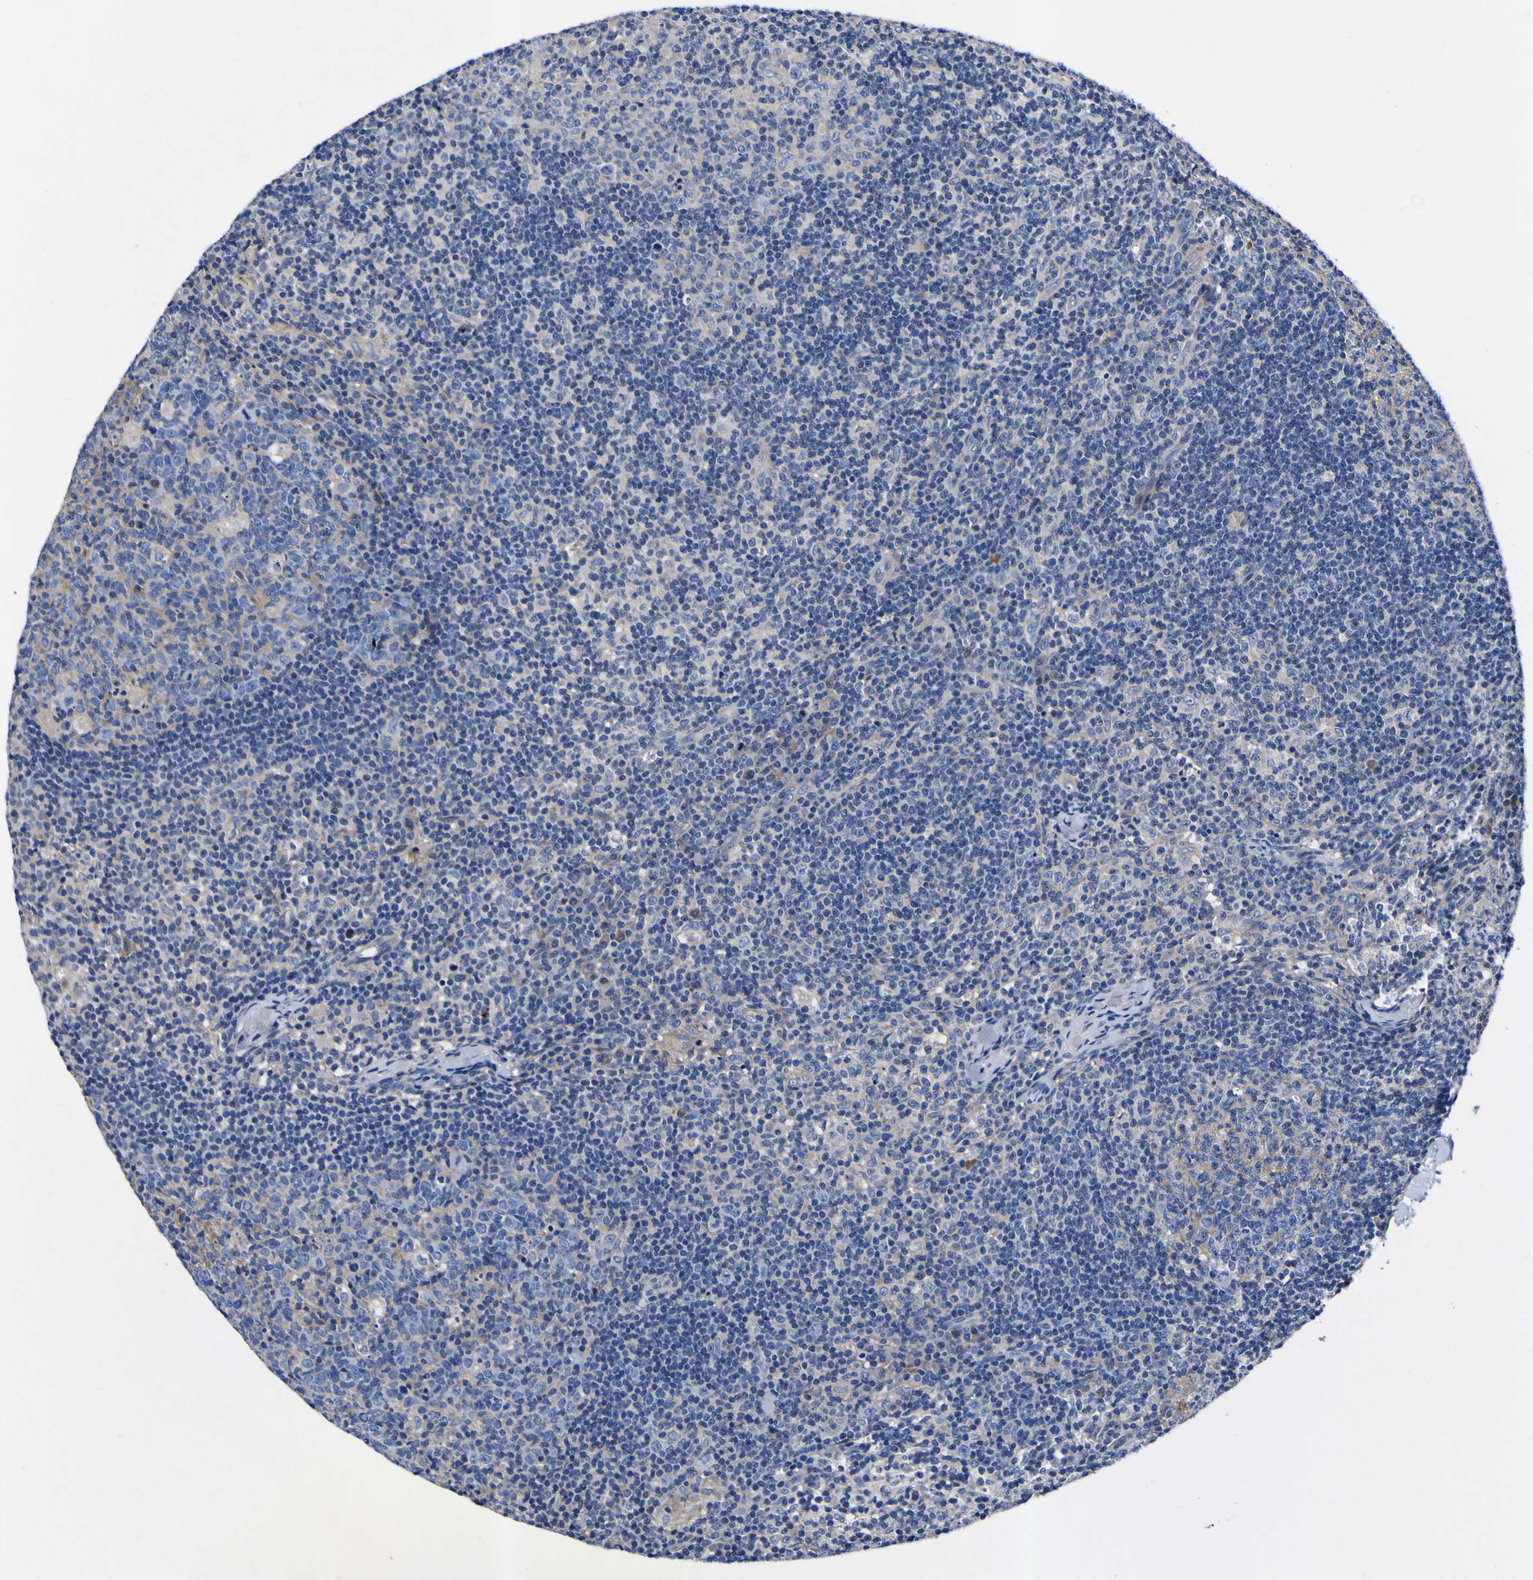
{"staining": {"intensity": "negative", "quantity": "none", "location": "none"}, "tissue": "lymph node", "cell_type": "Germinal center cells", "image_type": "normal", "snomed": [{"axis": "morphology", "description": "Normal tissue, NOS"}, {"axis": "morphology", "description": "Inflammation, NOS"}, {"axis": "topography", "description": "Lymph node"}], "caption": "The histopathology image exhibits no staining of germinal center cells in unremarkable lymph node.", "gene": "VASN", "patient": {"sex": "male", "age": 55}}